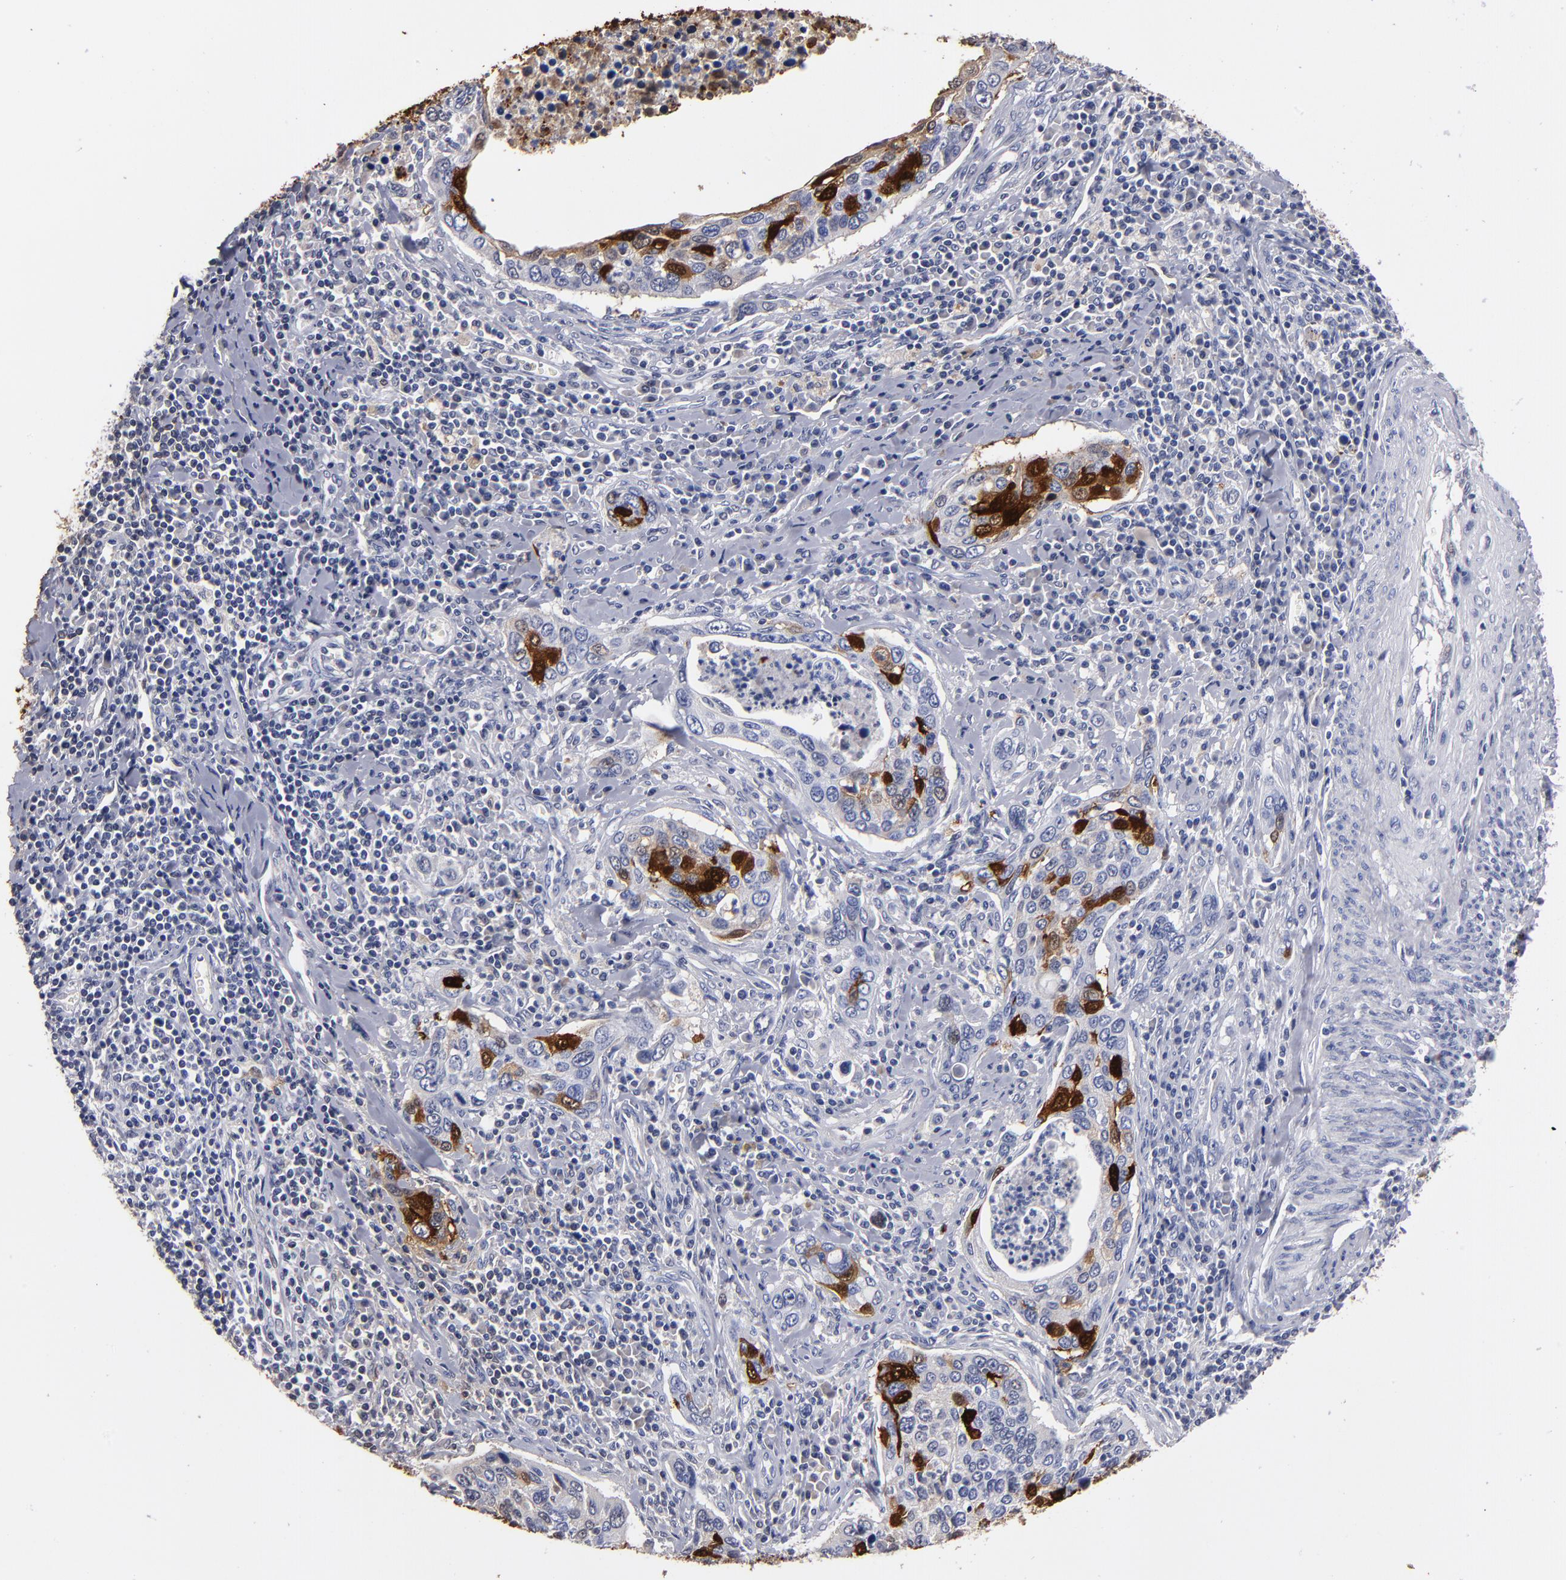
{"staining": {"intensity": "moderate", "quantity": "25%-75%", "location": "cytoplasmic/membranous,nuclear"}, "tissue": "cervical cancer", "cell_type": "Tumor cells", "image_type": "cancer", "snomed": [{"axis": "morphology", "description": "Squamous cell carcinoma, NOS"}, {"axis": "topography", "description": "Cervix"}], "caption": "This is an image of immunohistochemistry (IHC) staining of cervical cancer (squamous cell carcinoma), which shows moderate positivity in the cytoplasmic/membranous and nuclear of tumor cells.", "gene": "FABP4", "patient": {"sex": "female", "age": 53}}